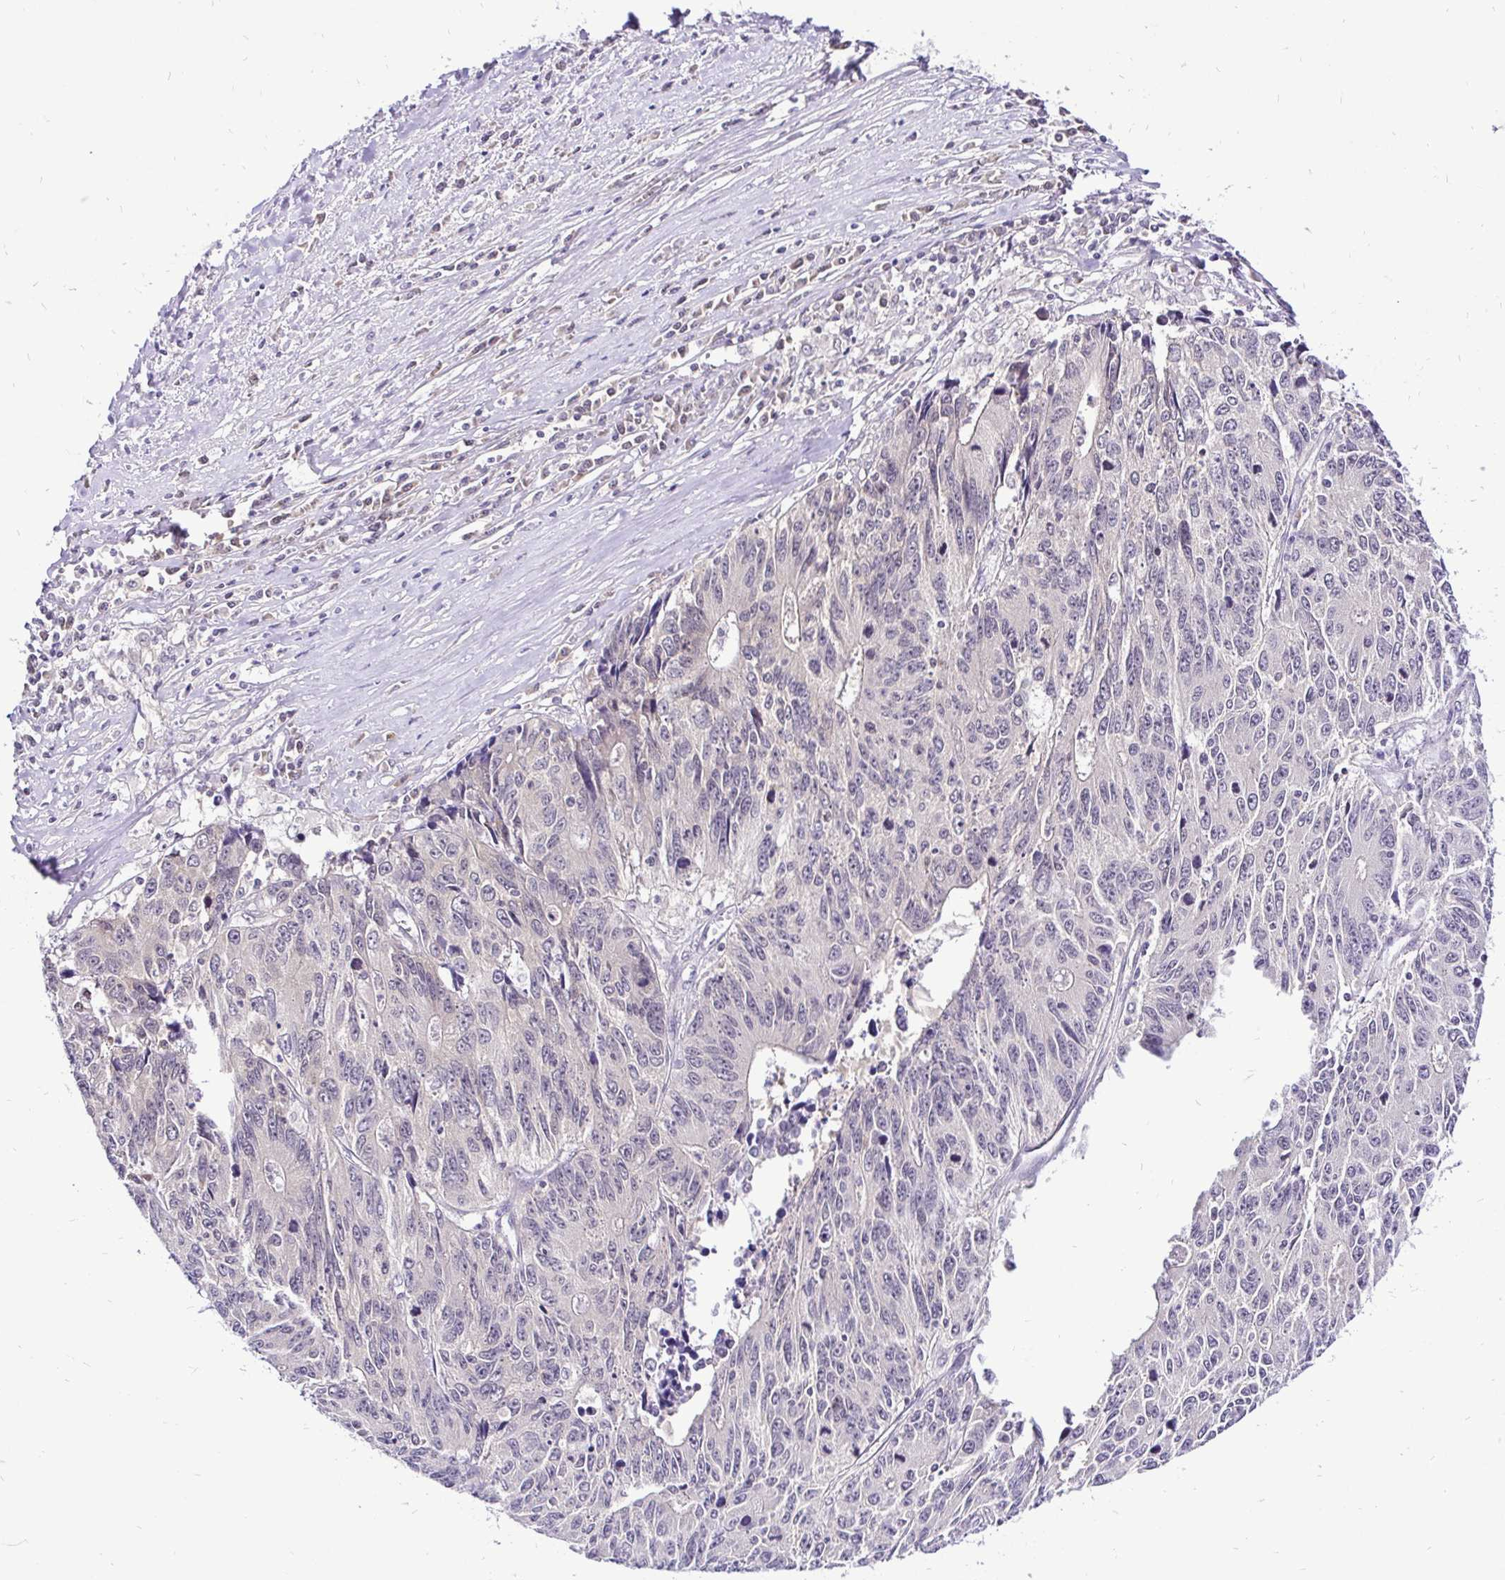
{"staining": {"intensity": "negative", "quantity": "none", "location": "none"}, "tissue": "liver cancer", "cell_type": "Tumor cells", "image_type": "cancer", "snomed": [{"axis": "morphology", "description": "Cholangiocarcinoma"}, {"axis": "topography", "description": "Liver"}], "caption": "DAB immunohistochemical staining of human liver cancer exhibits no significant positivity in tumor cells. The staining was performed using DAB to visualize the protein expression in brown, while the nuclei were stained in blue with hematoxylin (Magnification: 20x).", "gene": "UBE2M", "patient": {"sex": "male", "age": 65}}